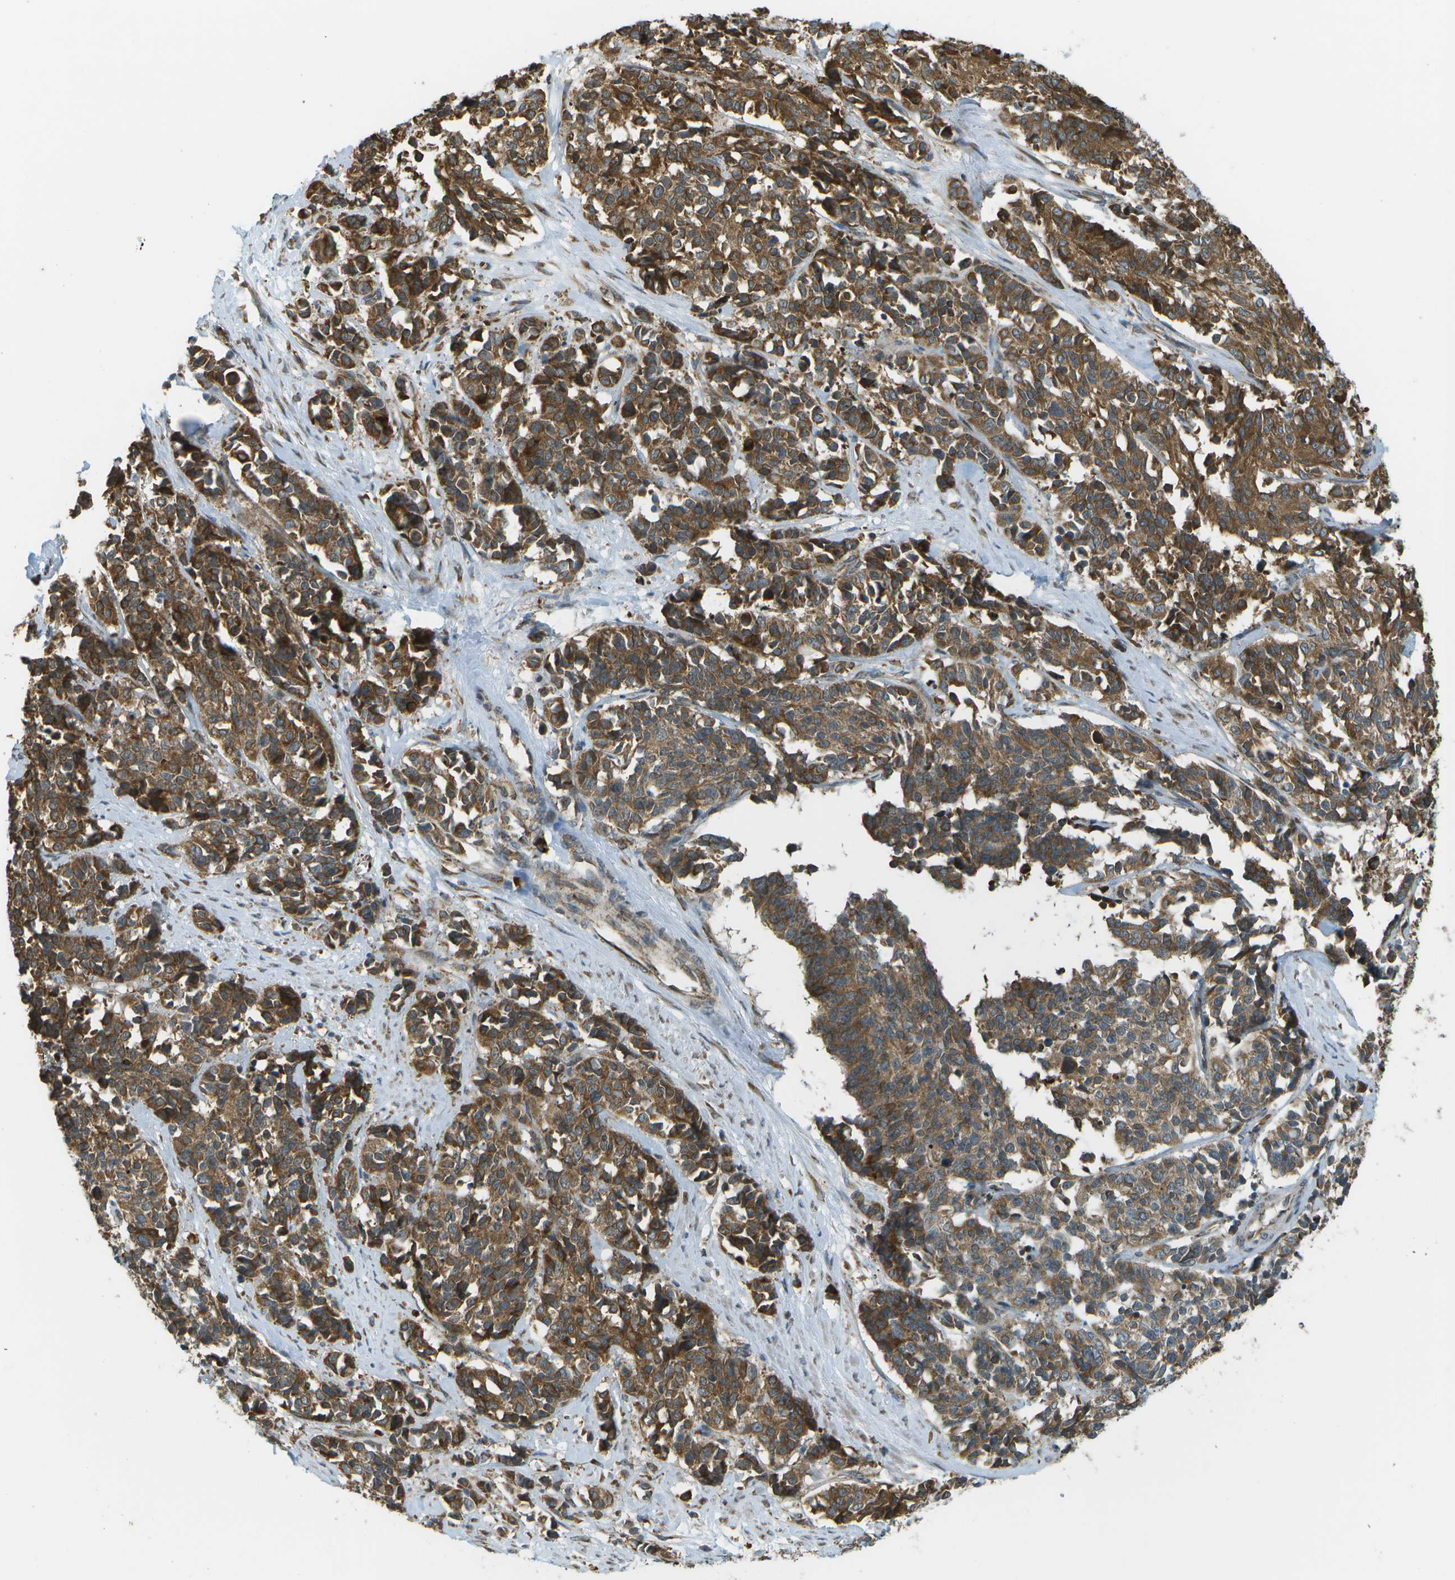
{"staining": {"intensity": "strong", "quantity": ">75%", "location": "cytoplasmic/membranous"}, "tissue": "cervical cancer", "cell_type": "Tumor cells", "image_type": "cancer", "snomed": [{"axis": "morphology", "description": "Squamous cell carcinoma, NOS"}, {"axis": "topography", "description": "Cervix"}], "caption": "Tumor cells reveal high levels of strong cytoplasmic/membranous expression in approximately >75% of cells in human cervical cancer.", "gene": "USP30", "patient": {"sex": "female", "age": 35}}